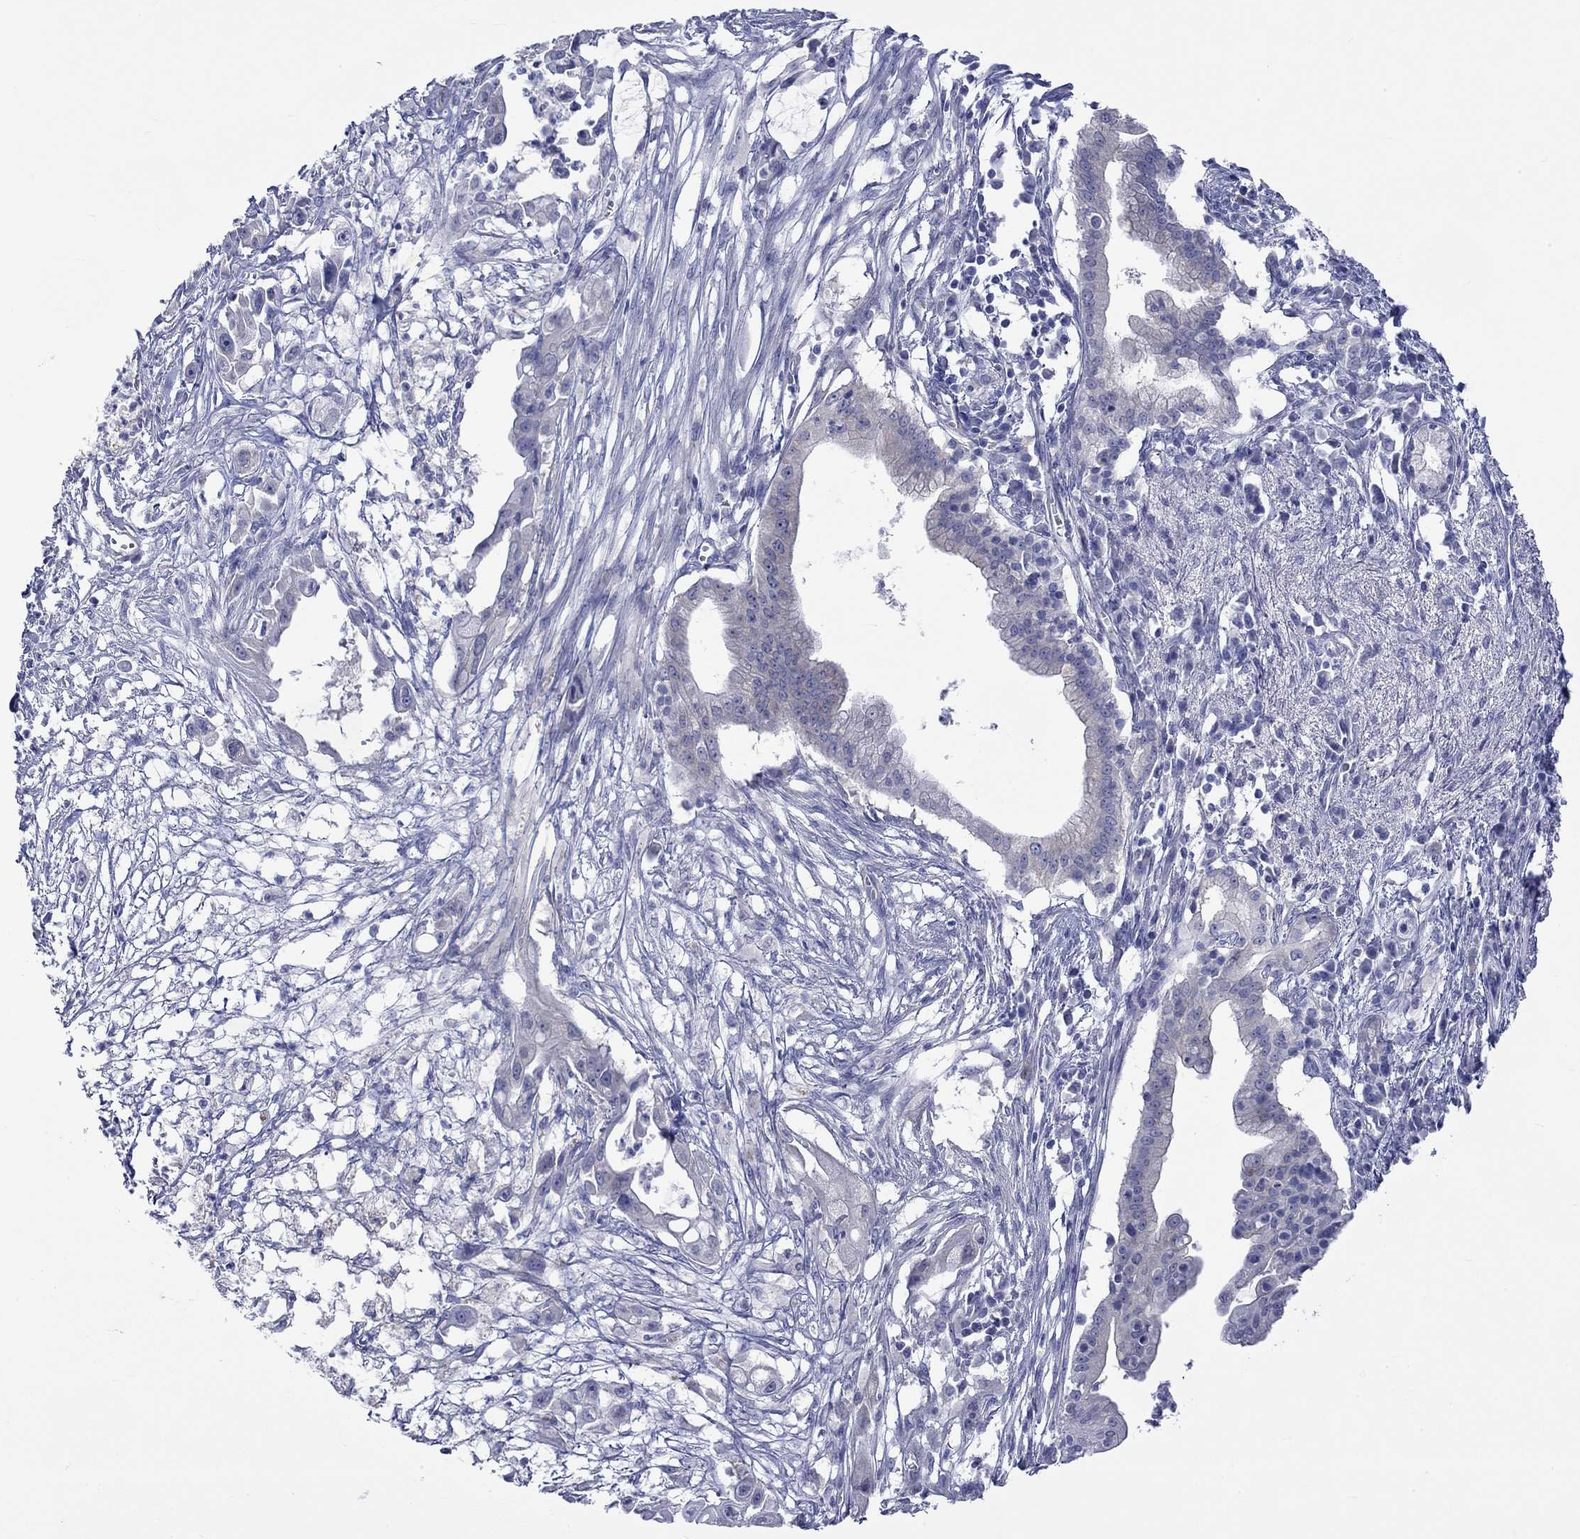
{"staining": {"intensity": "negative", "quantity": "none", "location": "none"}, "tissue": "pancreatic cancer", "cell_type": "Tumor cells", "image_type": "cancer", "snomed": [{"axis": "morphology", "description": "Normal tissue, NOS"}, {"axis": "morphology", "description": "Adenocarcinoma, NOS"}, {"axis": "topography", "description": "Pancreas"}], "caption": "DAB immunohistochemical staining of pancreatic cancer reveals no significant positivity in tumor cells.", "gene": "CERS1", "patient": {"sex": "female", "age": 58}}